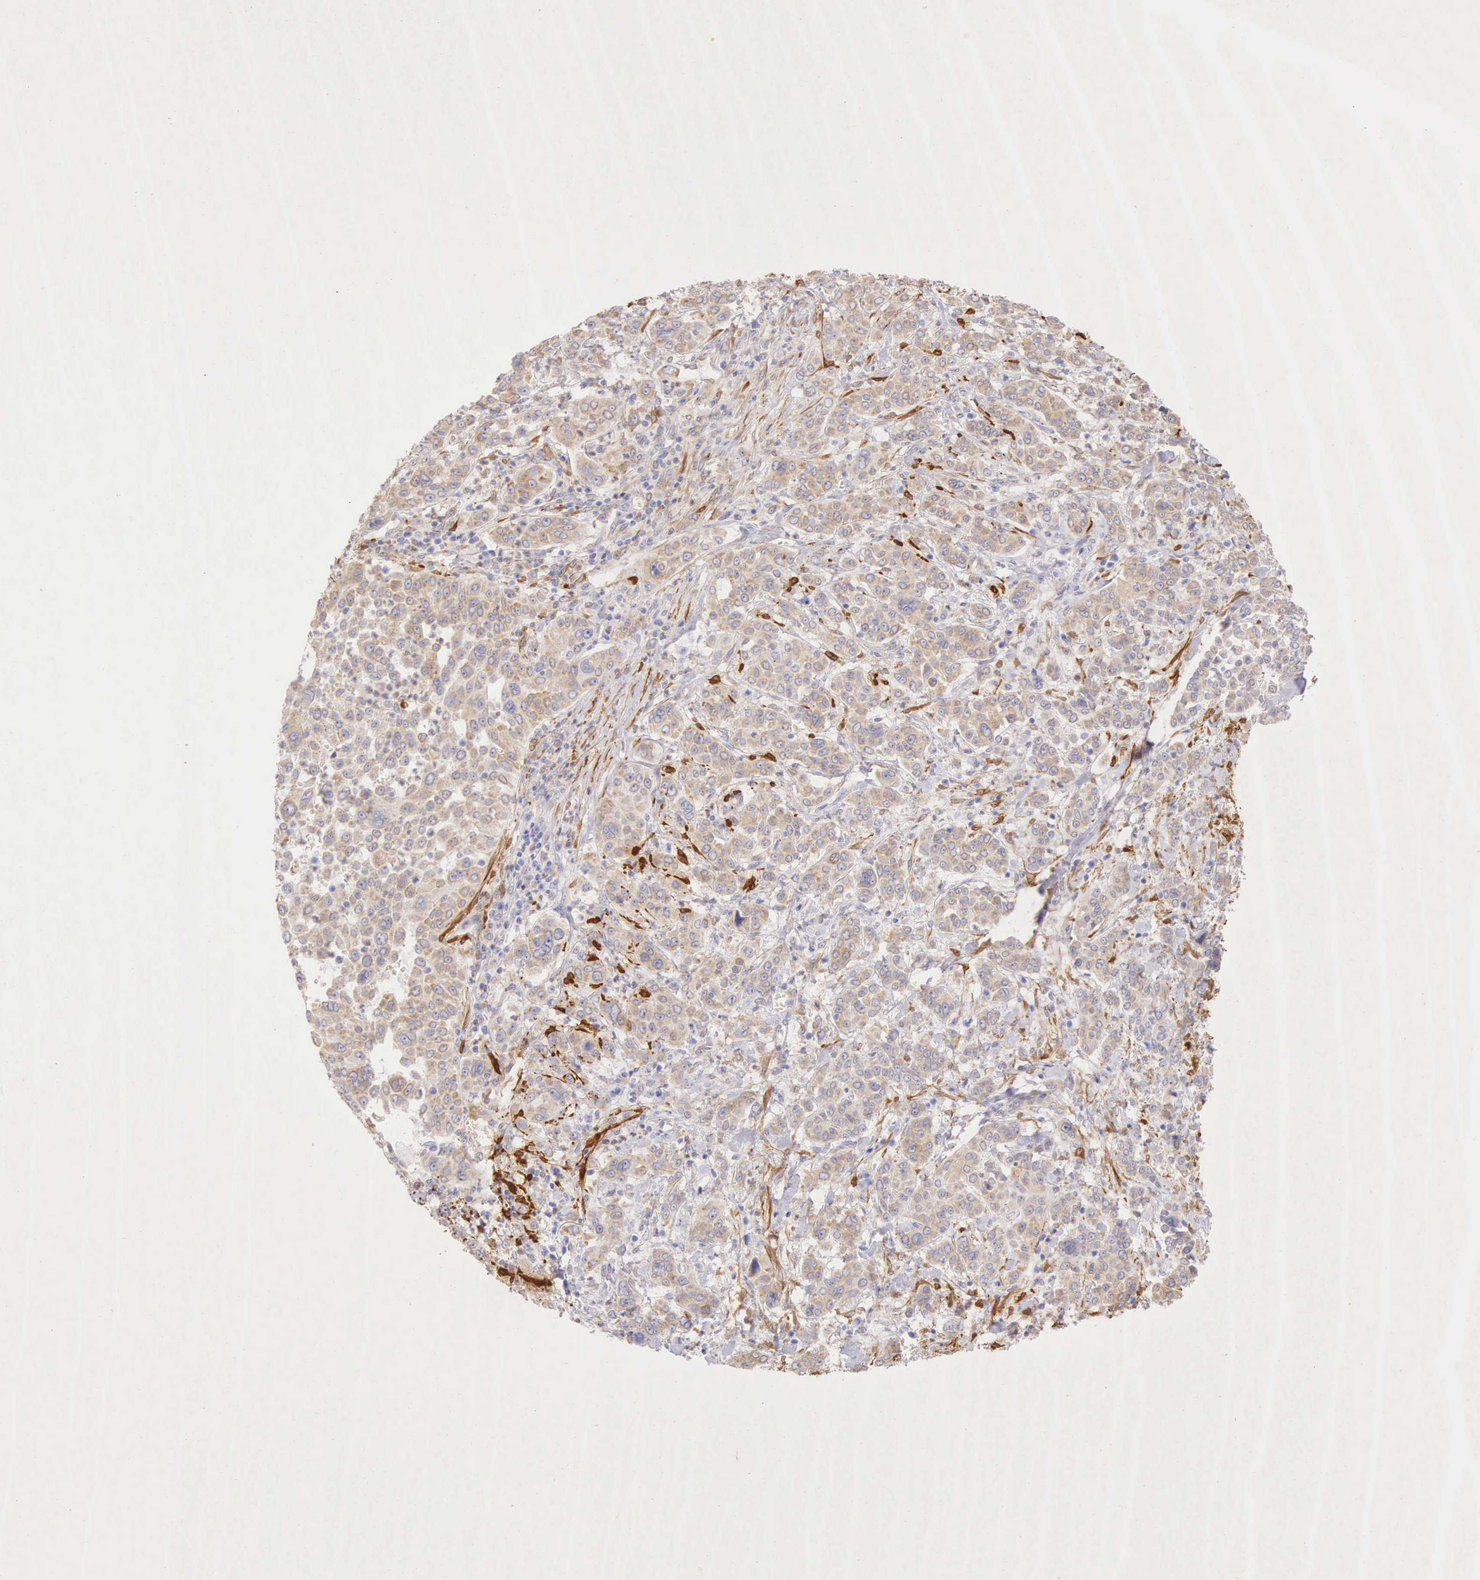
{"staining": {"intensity": "weak", "quantity": "25%-75%", "location": "cytoplasmic/membranous"}, "tissue": "pancreatic cancer", "cell_type": "Tumor cells", "image_type": "cancer", "snomed": [{"axis": "morphology", "description": "Adenocarcinoma, NOS"}, {"axis": "topography", "description": "Pancreas"}], "caption": "A brown stain shows weak cytoplasmic/membranous positivity of a protein in pancreatic cancer (adenocarcinoma) tumor cells. The protein is stained brown, and the nuclei are stained in blue (DAB (3,3'-diaminobenzidine) IHC with brightfield microscopy, high magnification).", "gene": "CNN1", "patient": {"sex": "female", "age": 52}}